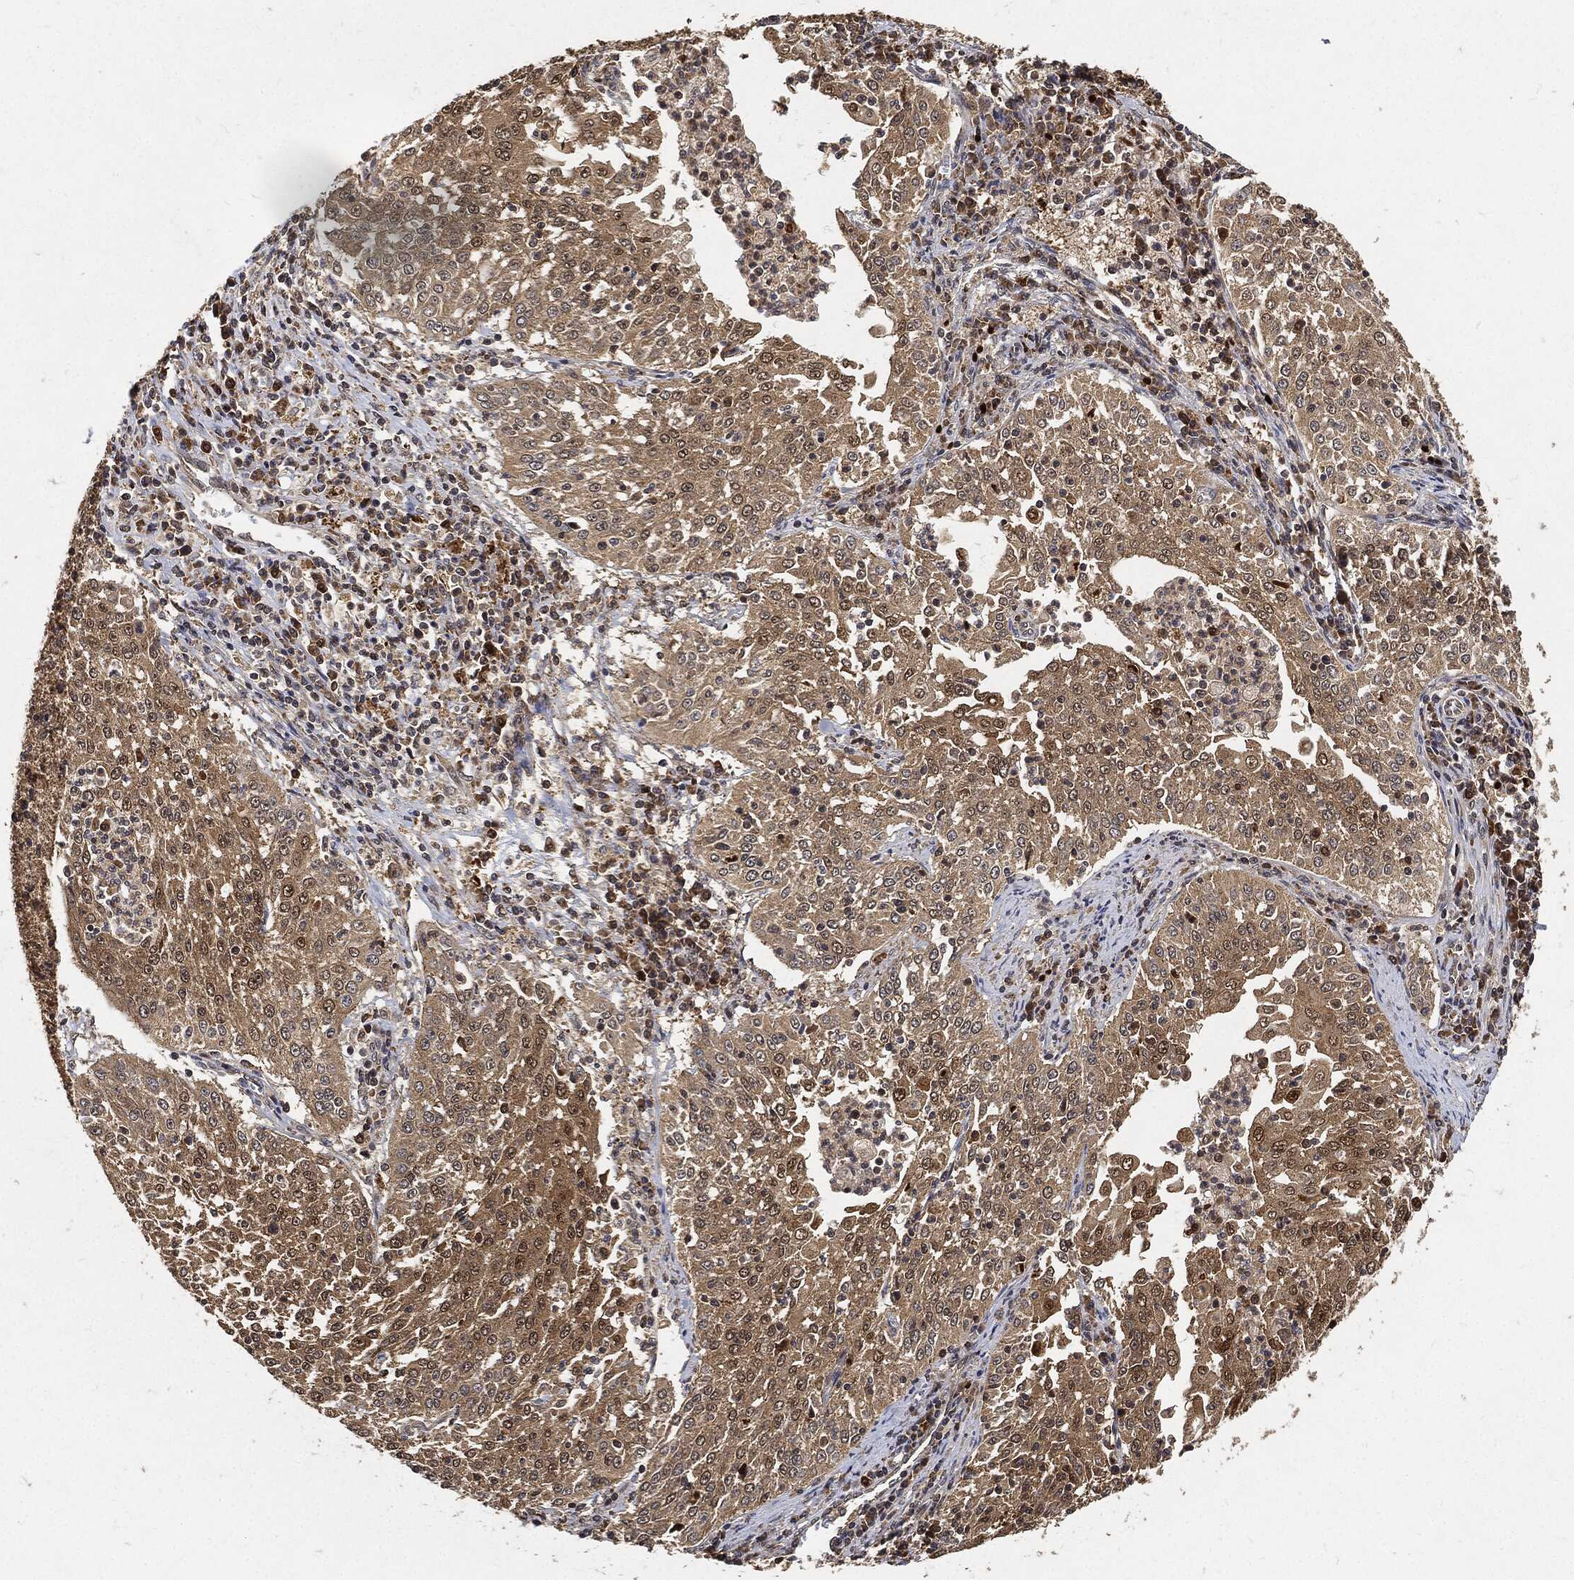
{"staining": {"intensity": "moderate", "quantity": "25%-75%", "location": "cytoplasmic/membranous"}, "tissue": "cervical cancer", "cell_type": "Tumor cells", "image_type": "cancer", "snomed": [{"axis": "morphology", "description": "Squamous cell carcinoma, NOS"}, {"axis": "topography", "description": "Cervix"}], "caption": "Tumor cells display medium levels of moderate cytoplasmic/membranous expression in approximately 25%-75% of cells in cervical cancer.", "gene": "ZNF226", "patient": {"sex": "female", "age": 41}}